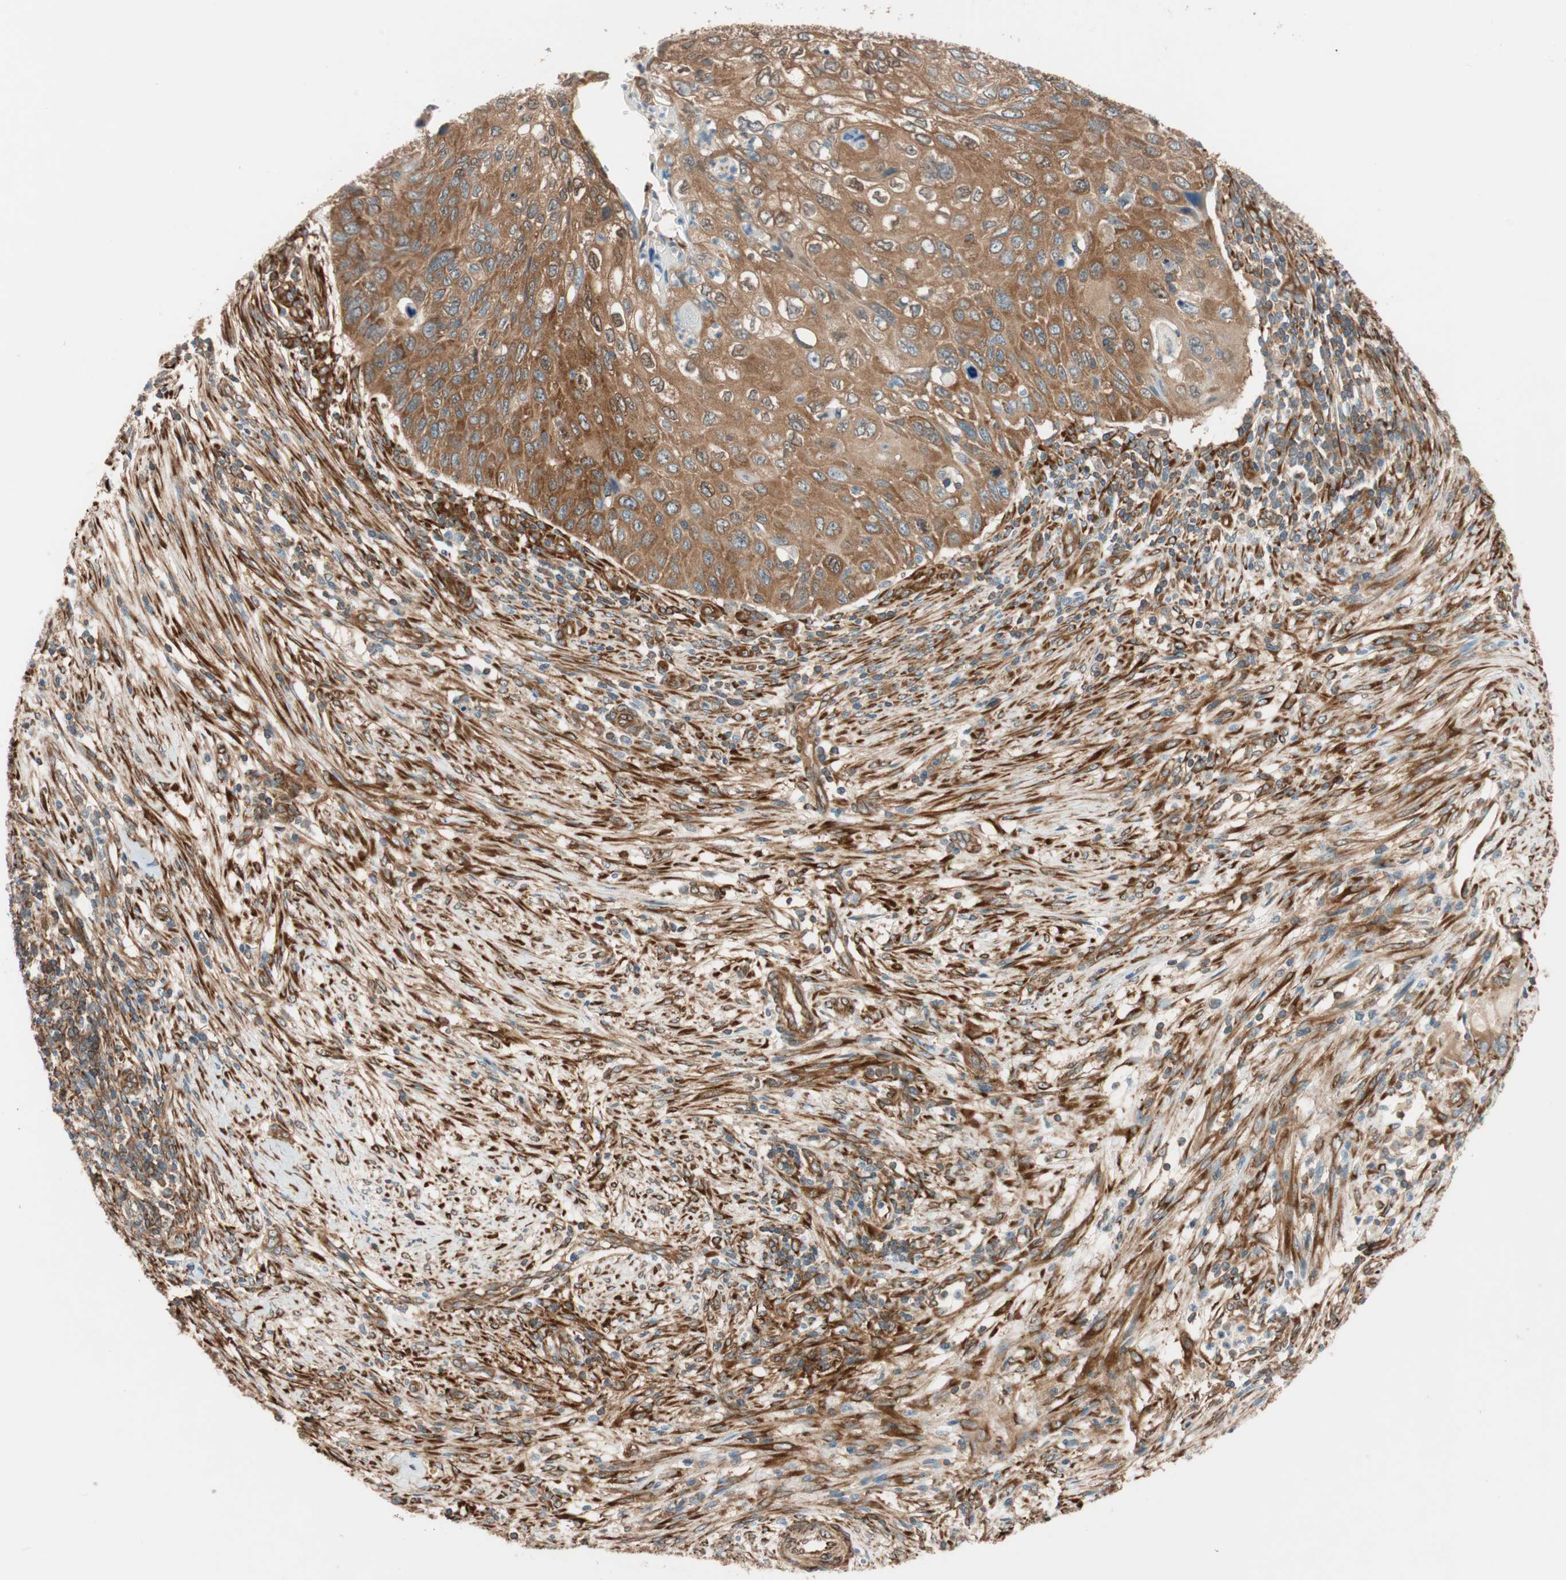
{"staining": {"intensity": "moderate", "quantity": ">75%", "location": "cytoplasmic/membranous"}, "tissue": "cervical cancer", "cell_type": "Tumor cells", "image_type": "cancer", "snomed": [{"axis": "morphology", "description": "Squamous cell carcinoma, NOS"}, {"axis": "topography", "description": "Cervix"}], "caption": "Human cervical cancer (squamous cell carcinoma) stained with a brown dye reveals moderate cytoplasmic/membranous positive positivity in about >75% of tumor cells.", "gene": "WASL", "patient": {"sex": "female", "age": 70}}